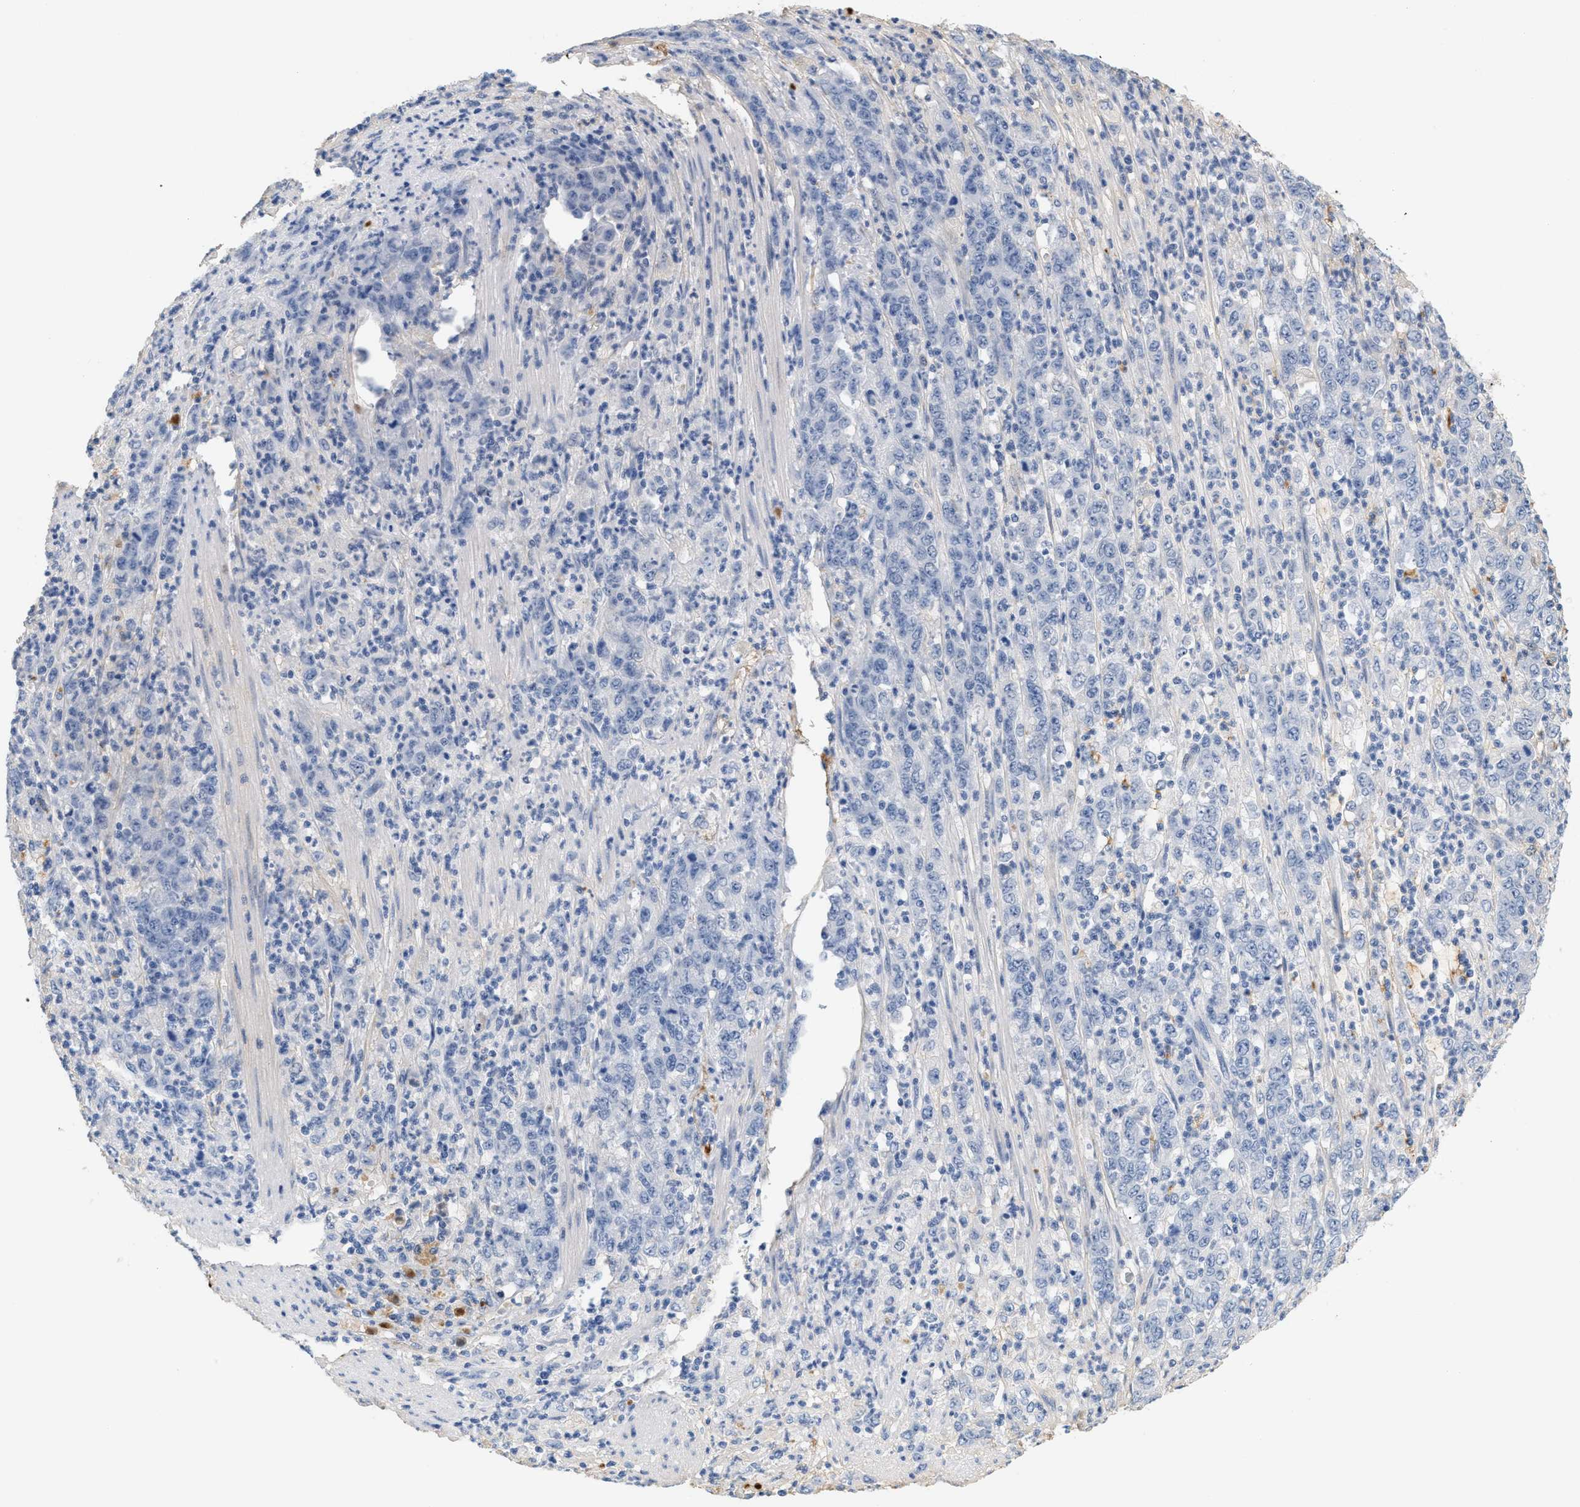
{"staining": {"intensity": "negative", "quantity": "none", "location": "none"}, "tissue": "stomach cancer", "cell_type": "Tumor cells", "image_type": "cancer", "snomed": [{"axis": "morphology", "description": "Adenocarcinoma, NOS"}, {"axis": "topography", "description": "Stomach, lower"}], "caption": "DAB (3,3'-diaminobenzidine) immunohistochemical staining of human adenocarcinoma (stomach) demonstrates no significant positivity in tumor cells.", "gene": "CFH", "patient": {"sex": "female", "age": 71}}